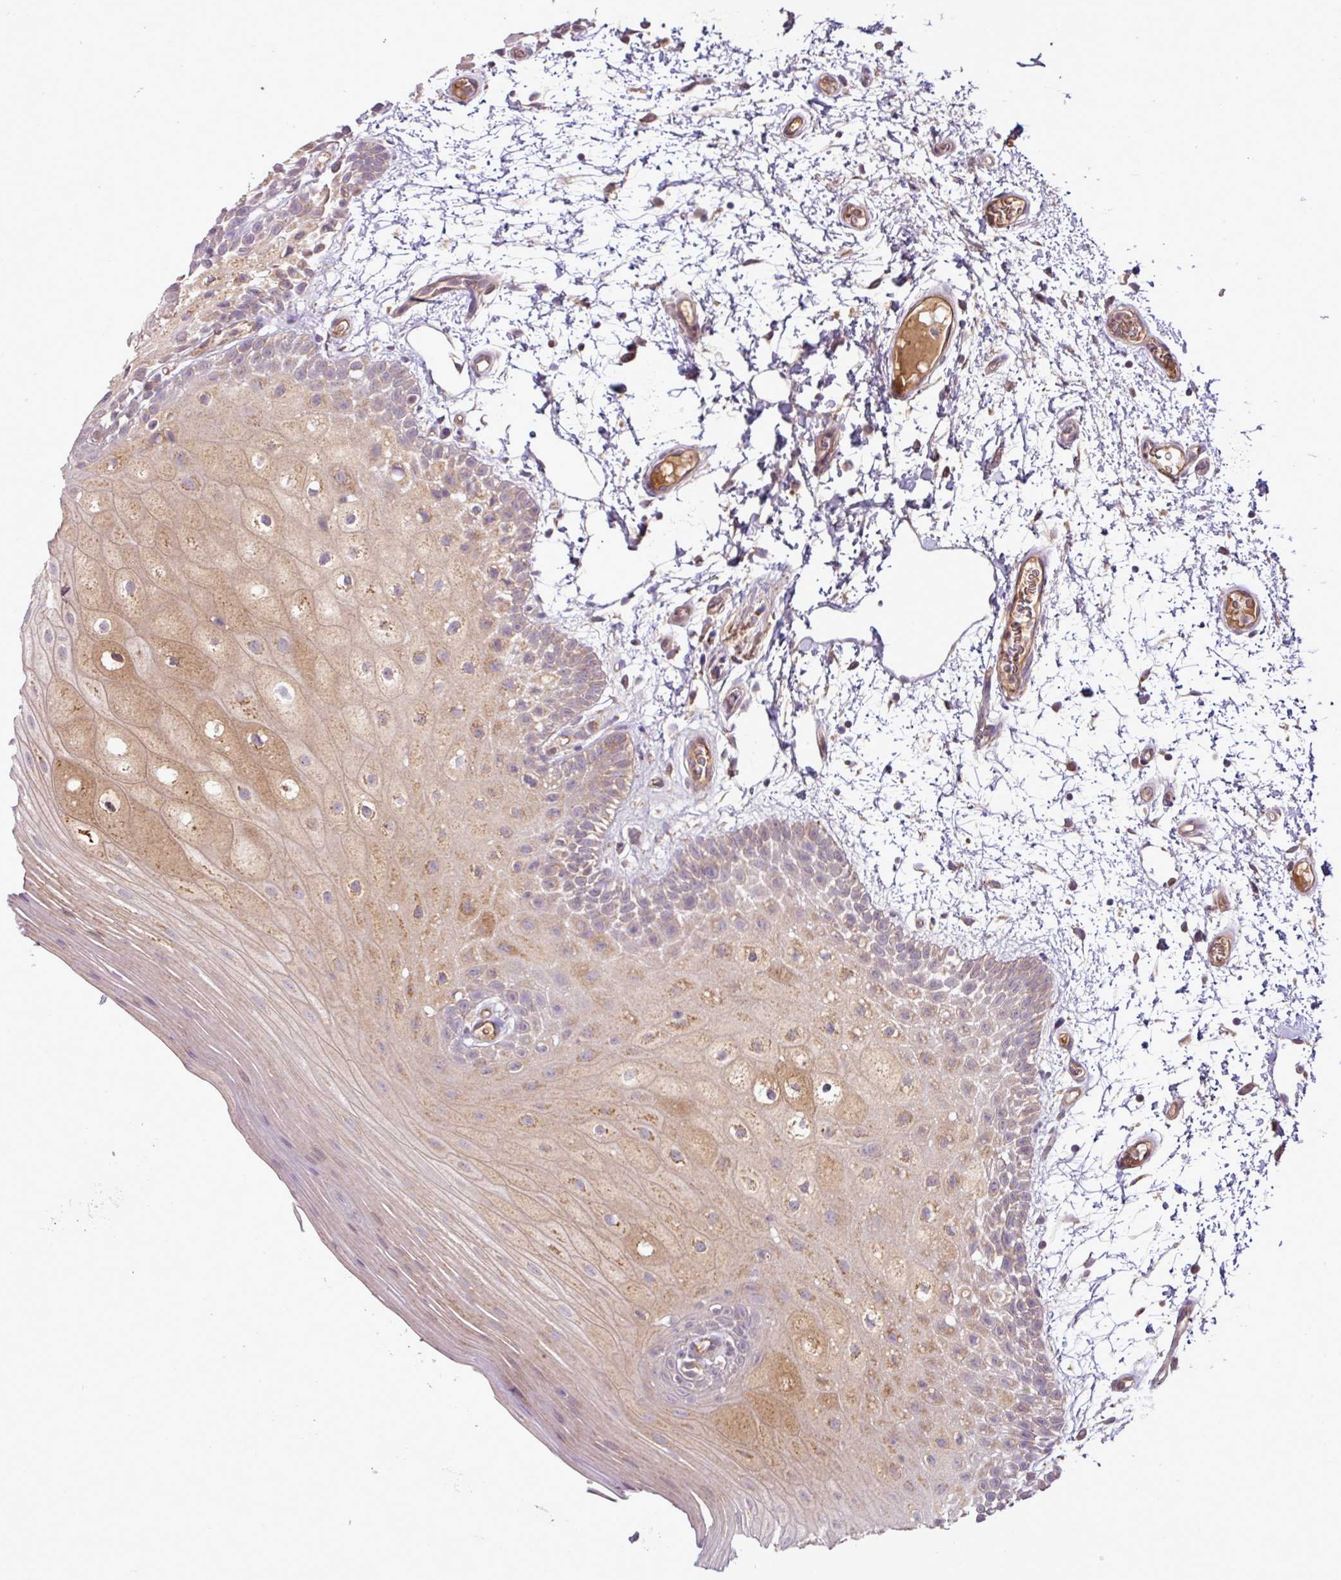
{"staining": {"intensity": "moderate", "quantity": "25%-75%", "location": "cytoplasmic/membranous"}, "tissue": "oral mucosa", "cell_type": "Squamous epithelial cells", "image_type": "normal", "snomed": [{"axis": "morphology", "description": "Normal tissue, NOS"}, {"axis": "morphology", "description": "Squamous cell carcinoma, NOS"}, {"axis": "topography", "description": "Oral tissue"}, {"axis": "topography", "description": "Tounge, NOS"}, {"axis": "topography", "description": "Head-Neck"}], "caption": "Immunohistochemical staining of normal oral mucosa exhibits medium levels of moderate cytoplasmic/membranous positivity in approximately 25%-75% of squamous epithelial cells.", "gene": "XIAP", "patient": {"sex": "male", "age": 76}}